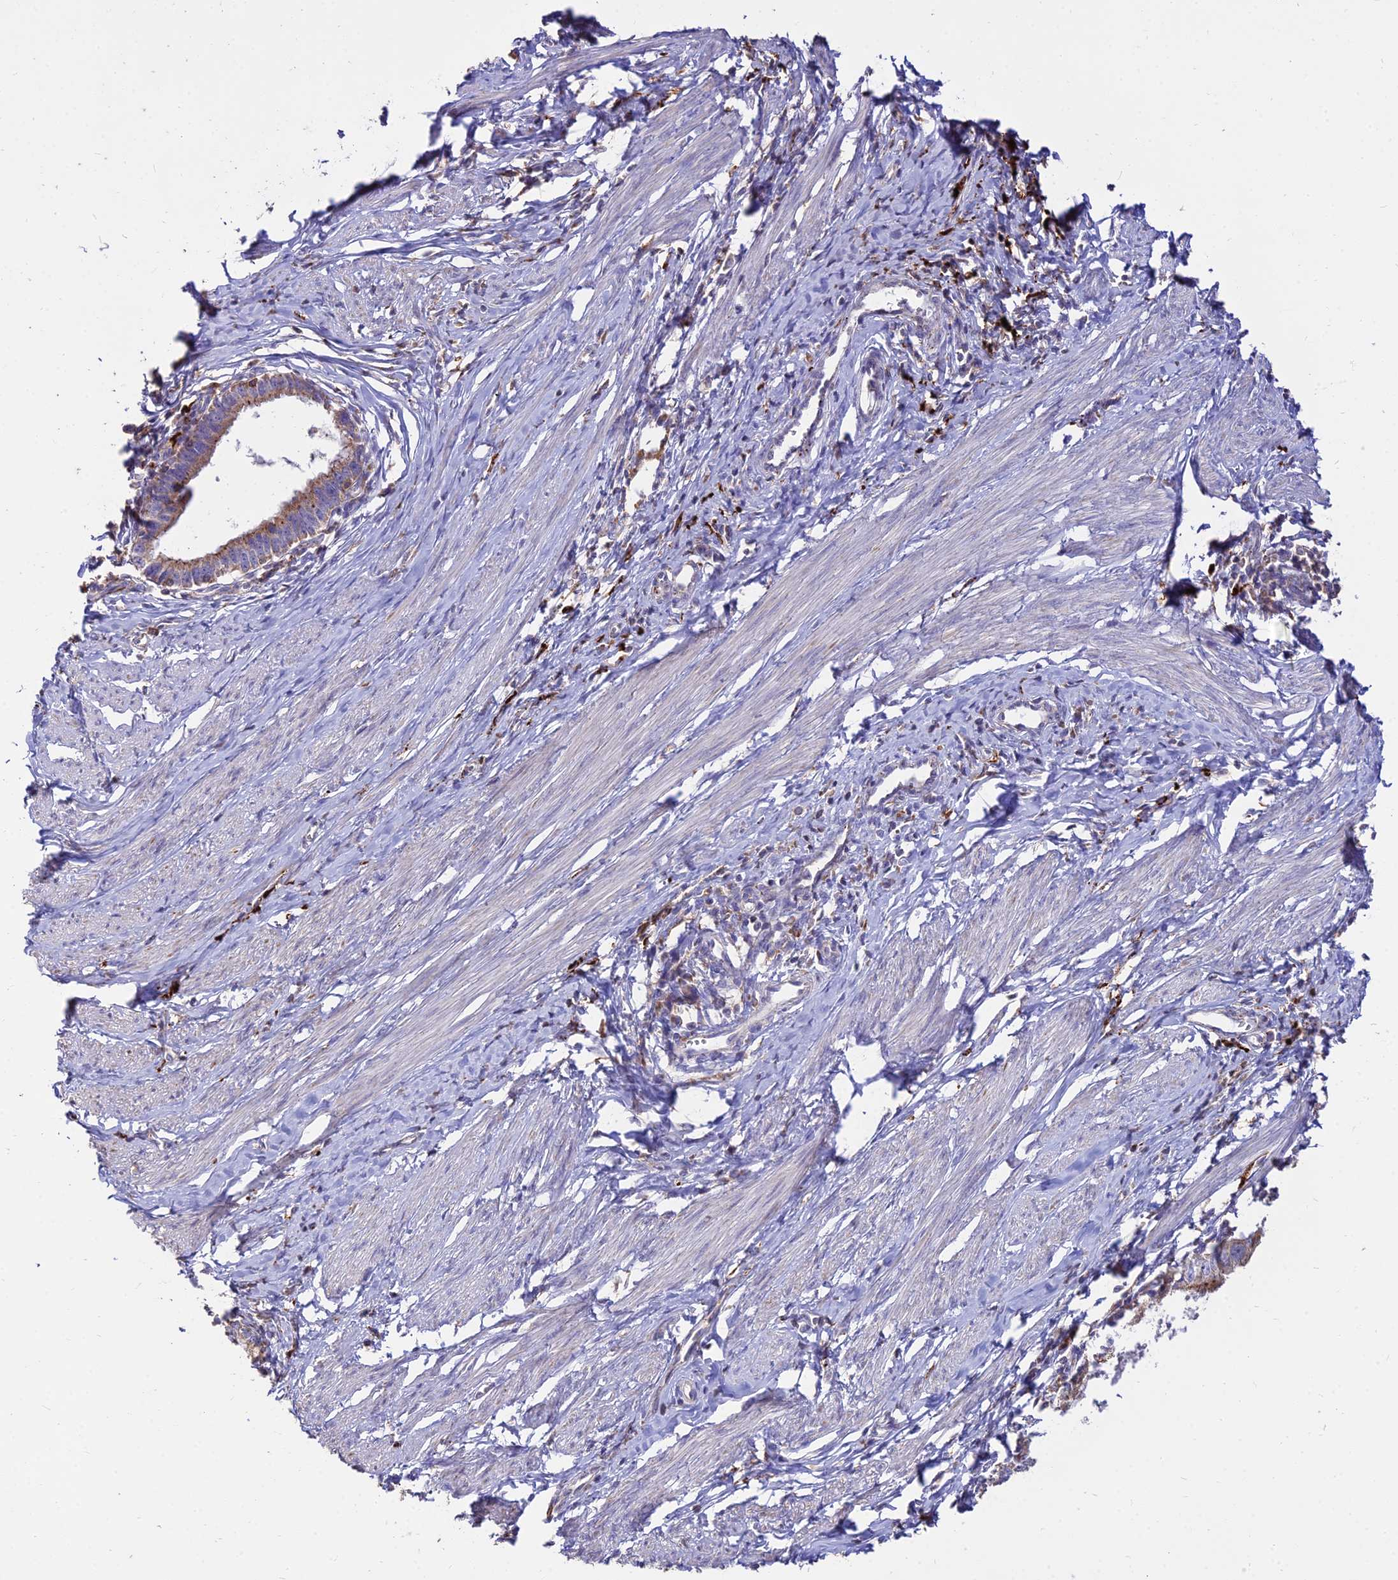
{"staining": {"intensity": "moderate", "quantity": ">75%", "location": "cytoplasmic/membranous"}, "tissue": "cervical cancer", "cell_type": "Tumor cells", "image_type": "cancer", "snomed": [{"axis": "morphology", "description": "Adenocarcinoma, NOS"}, {"axis": "topography", "description": "Cervix"}], "caption": "DAB (3,3'-diaminobenzidine) immunohistochemical staining of cervical cancer exhibits moderate cytoplasmic/membranous protein expression in approximately >75% of tumor cells. (IHC, brightfield microscopy, high magnification).", "gene": "PNLIPRP3", "patient": {"sex": "female", "age": 36}}